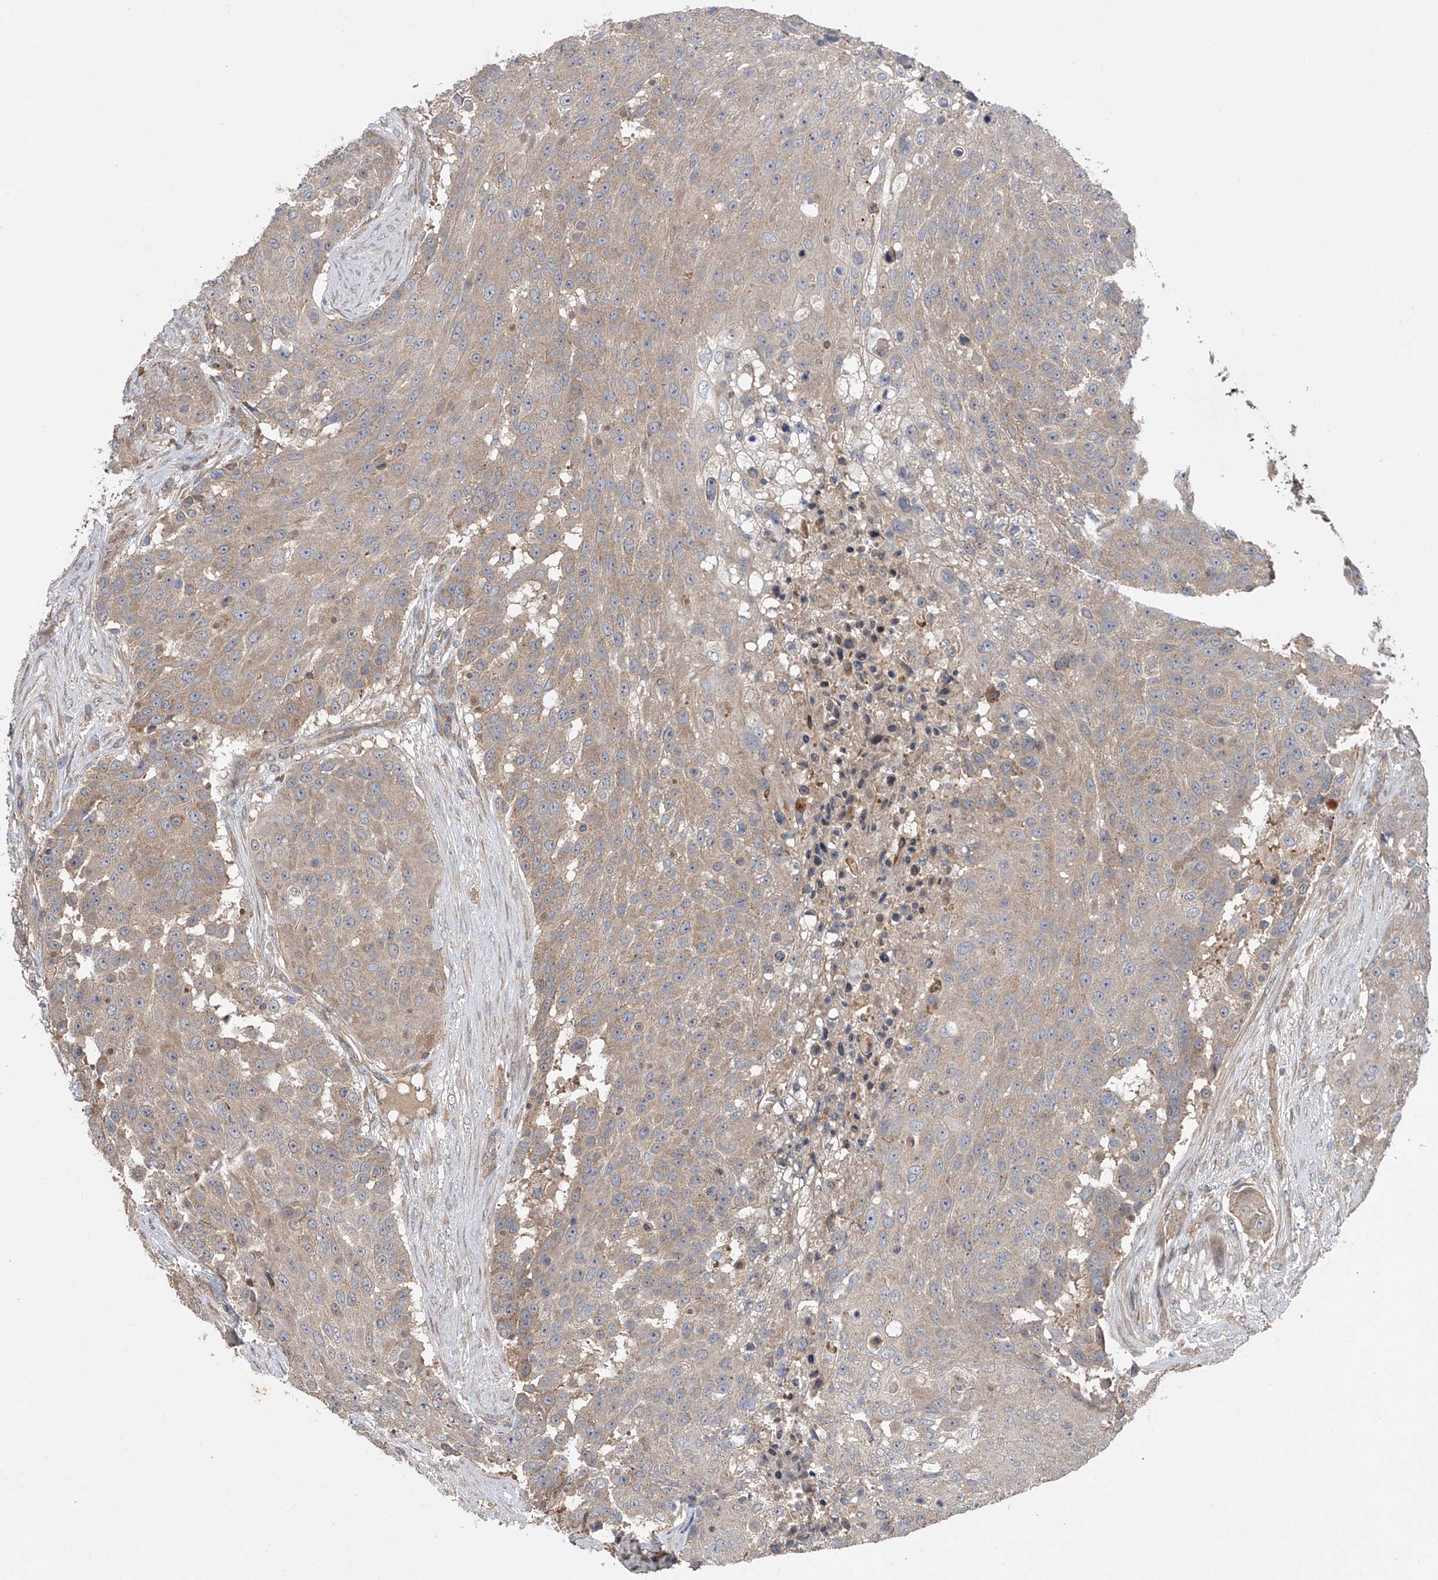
{"staining": {"intensity": "weak", "quantity": "25%-75%", "location": "cytoplasmic/membranous"}, "tissue": "urothelial cancer", "cell_type": "Tumor cells", "image_type": "cancer", "snomed": [{"axis": "morphology", "description": "Urothelial carcinoma, High grade"}, {"axis": "topography", "description": "Urinary bladder"}], "caption": "Immunohistochemistry staining of high-grade urothelial carcinoma, which shows low levels of weak cytoplasmic/membranous expression in approximately 25%-75% of tumor cells indicating weak cytoplasmic/membranous protein positivity. The staining was performed using DAB (3,3'-diaminobenzidine) (brown) for protein detection and nuclei were counterstained in hematoxylin (blue).", "gene": "USP47", "patient": {"sex": "female", "age": 63}}